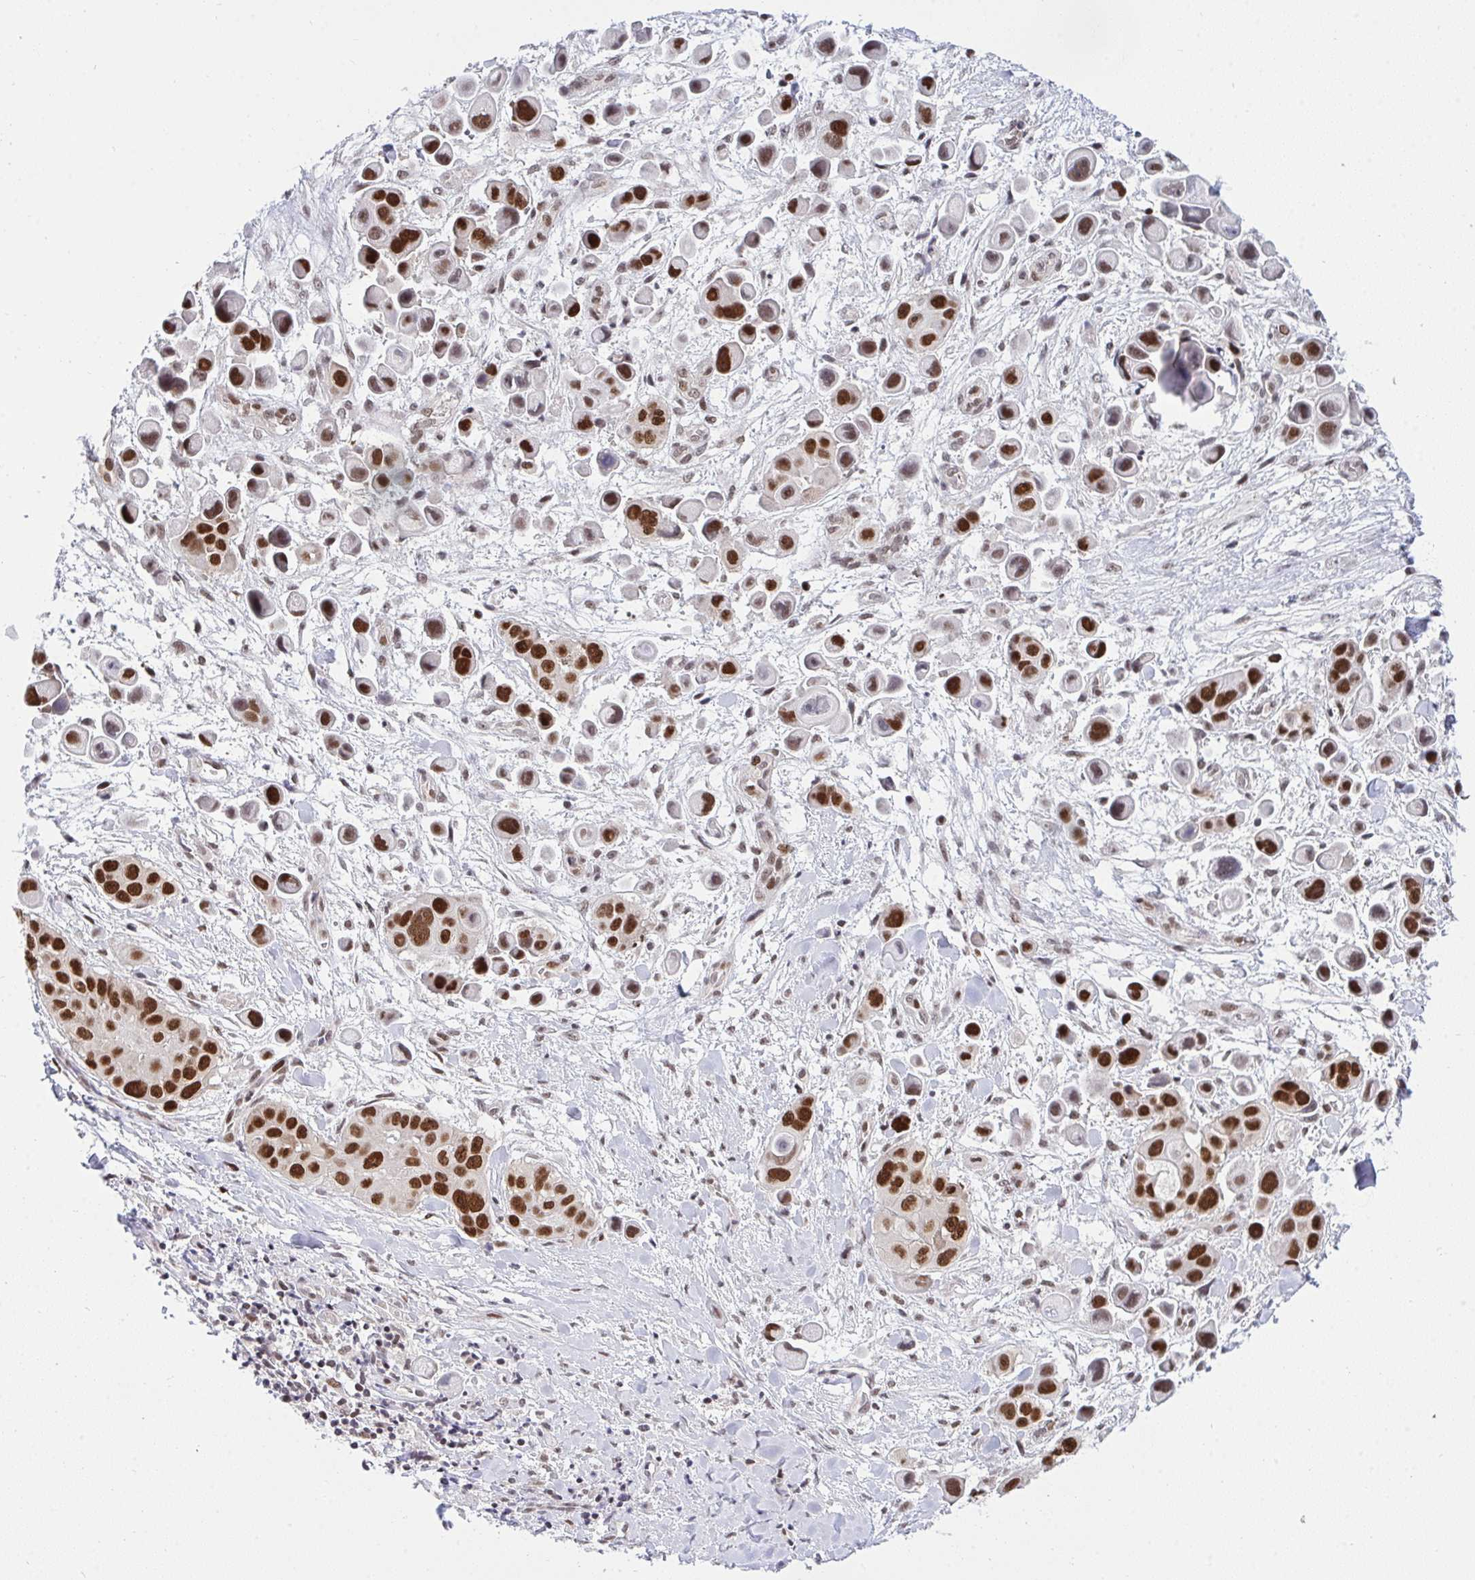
{"staining": {"intensity": "strong", "quantity": ">75%", "location": "nuclear"}, "tissue": "skin cancer", "cell_type": "Tumor cells", "image_type": "cancer", "snomed": [{"axis": "morphology", "description": "Squamous cell carcinoma, NOS"}, {"axis": "topography", "description": "Skin"}], "caption": "A brown stain labels strong nuclear expression of a protein in human skin squamous cell carcinoma tumor cells.", "gene": "RFC4", "patient": {"sex": "male", "age": 67}}